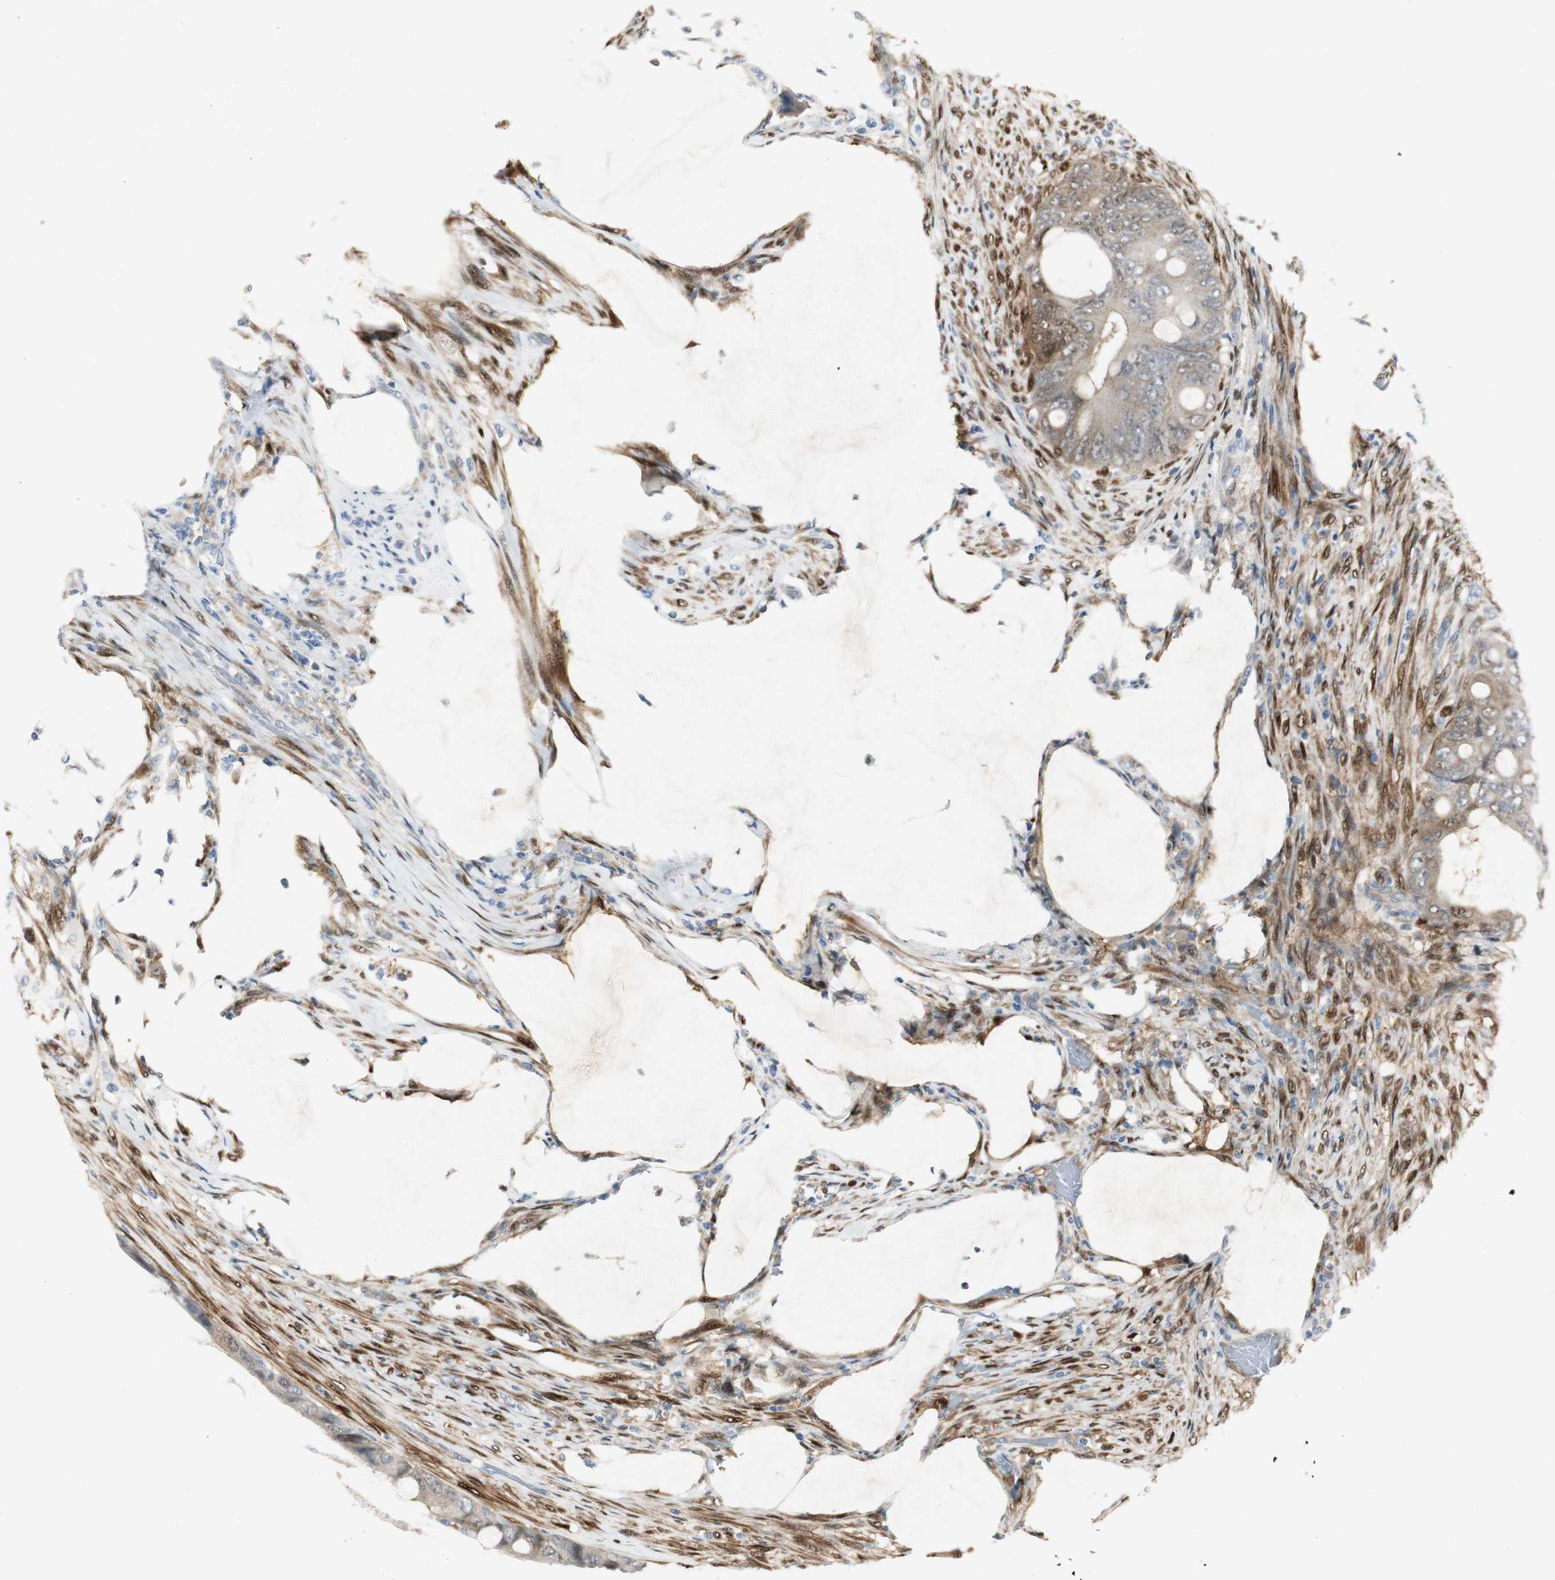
{"staining": {"intensity": "weak", "quantity": "25%-75%", "location": "cytoplasmic/membranous"}, "tissue": "colorectal cancer", "cell_type": "Tumor cells", "image_type": "cancer", "snomed": [{"axis": "morphology", "description": "Adenocarcinoma, NOS"}, {"axis": "topography", "description": "Rectum"}], "caption": "Colorectal cancer tissue displays weak cytoplasmic/membranous staining in approximately 25%-75% of tumor cells", "gene": "FHL2", "patient": {"sex": "female", "age": 77}}